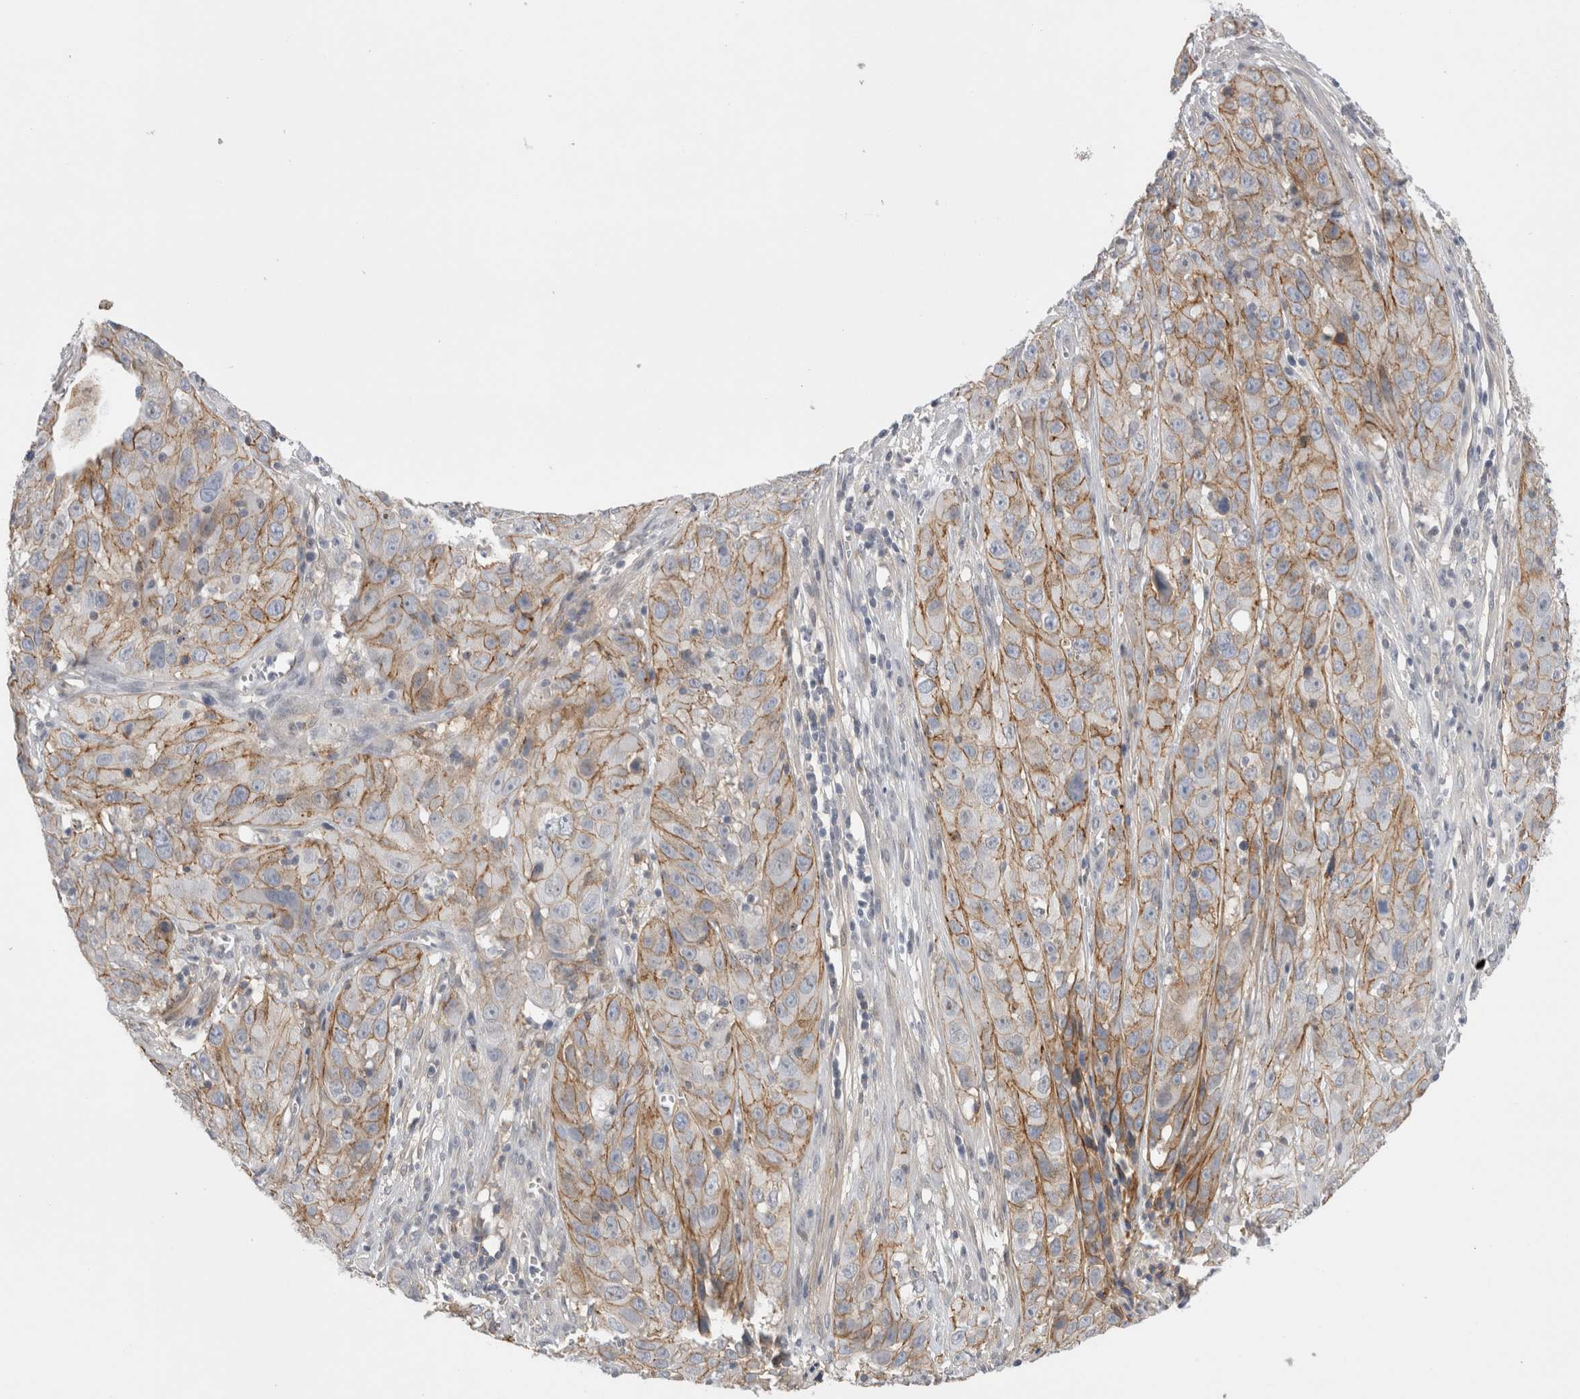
{"staining": {"intensity": "moderate", "quantity": ">75%", "location": "cytoplasmic/membranous"}, "tissue": "cervical cancer", "cell_type": "Tumor cells", "image_type": "cancer", "snomed": [{"axis": "morphology", "description": "Squamous cell carcinoma, NOS"}, {"axis": "topography", "description": "Cervix"}], "caption": "Protein staining demonstrates moderate cytoplasmic/membranous expression in approximately >75% of tumor cells in squamous cell carcinoma (cervical). The staining is performed using DAB (3,3'-diaminobenzidine) brown chromogen to label protein expression. The nuclei are counter-stained blue using hematoxylin.", "gene": "VANGL1", "patient": {"sex": "female", "age": 32}}